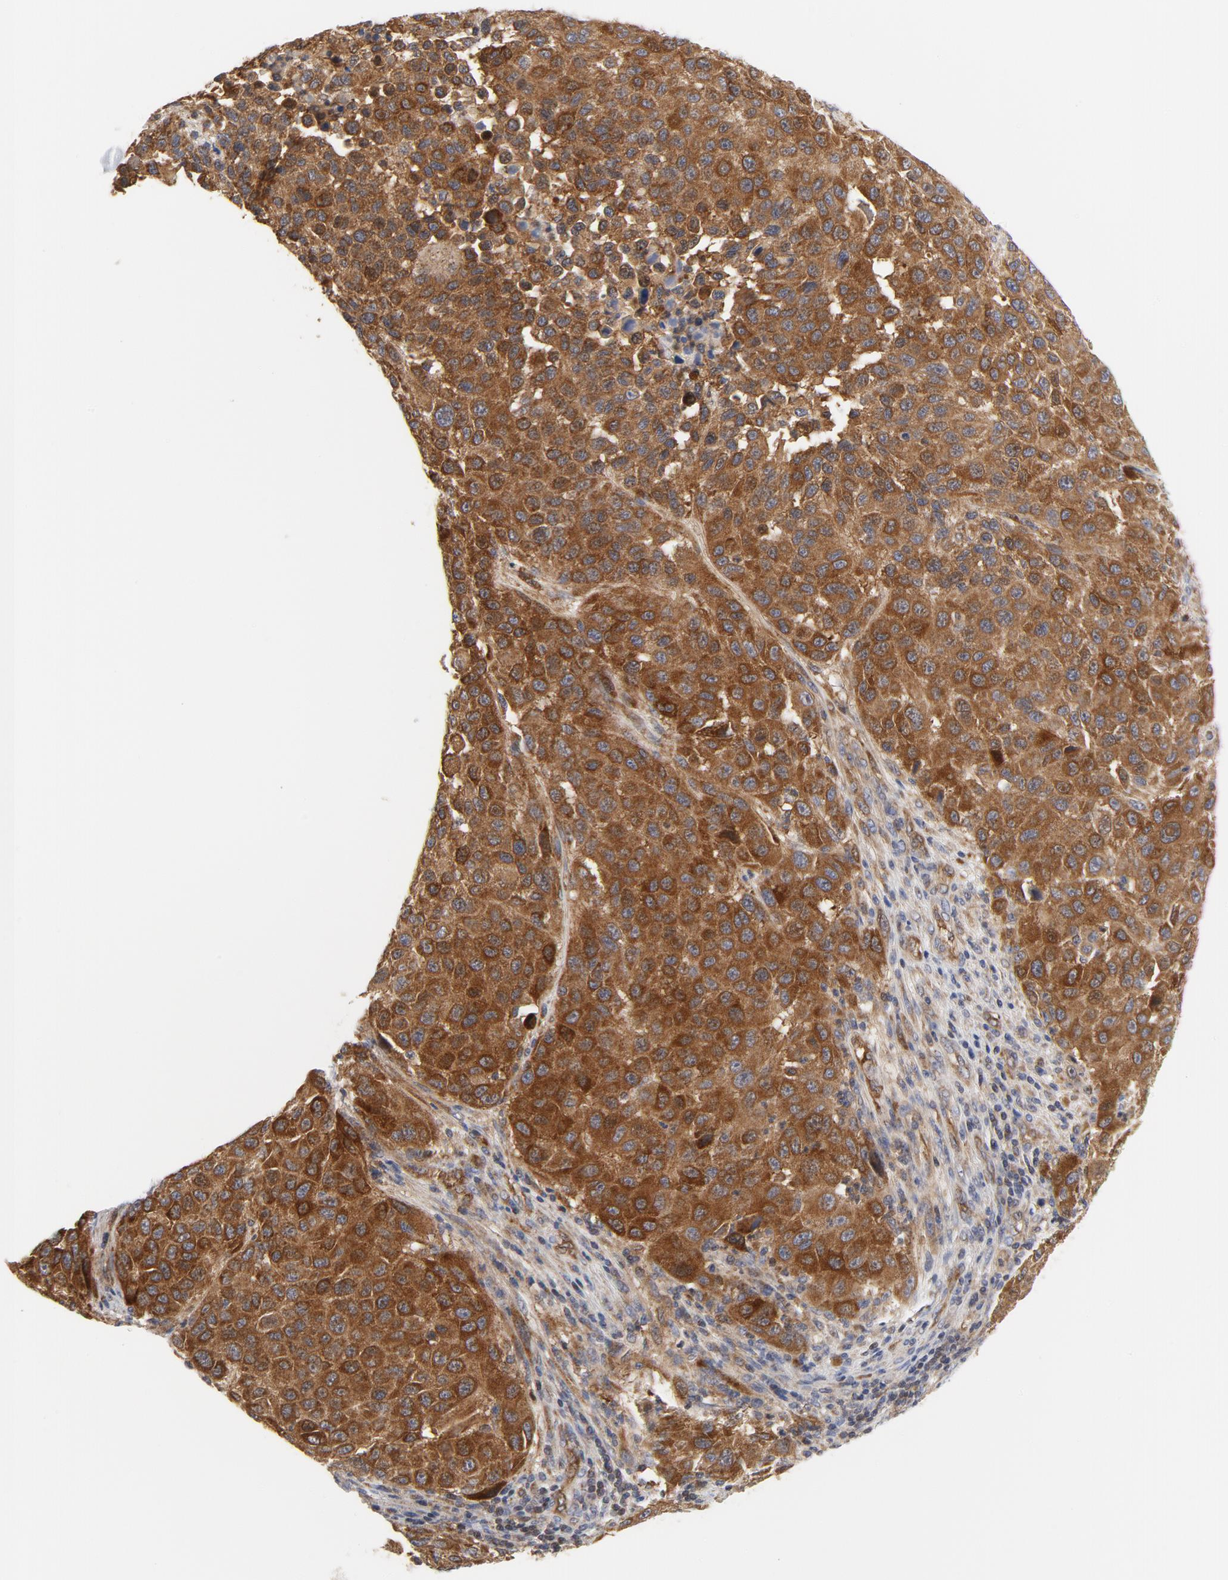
{"staining": {"intensity": "strong", "quantity": ">75%", "location": "cytoplasmic/membranous"}, "tissue": "melanoma", "cell_type": "Tumor cells", "image_type": "cancer", "snomed": [{"axis": "morphology", "description": "Malignant melanoma, Metastatic site"}, {"axis": "topography", "description": "Lymph node"}], "caption": "A micrograph of human malignant melanoma (metastatic site) stained for a protein exhibits strong cytoplasmic/membranous brown staining in tumor cells.", "gene": "RAPGEF4", "patient": {"sex": "male", "age": 61}}